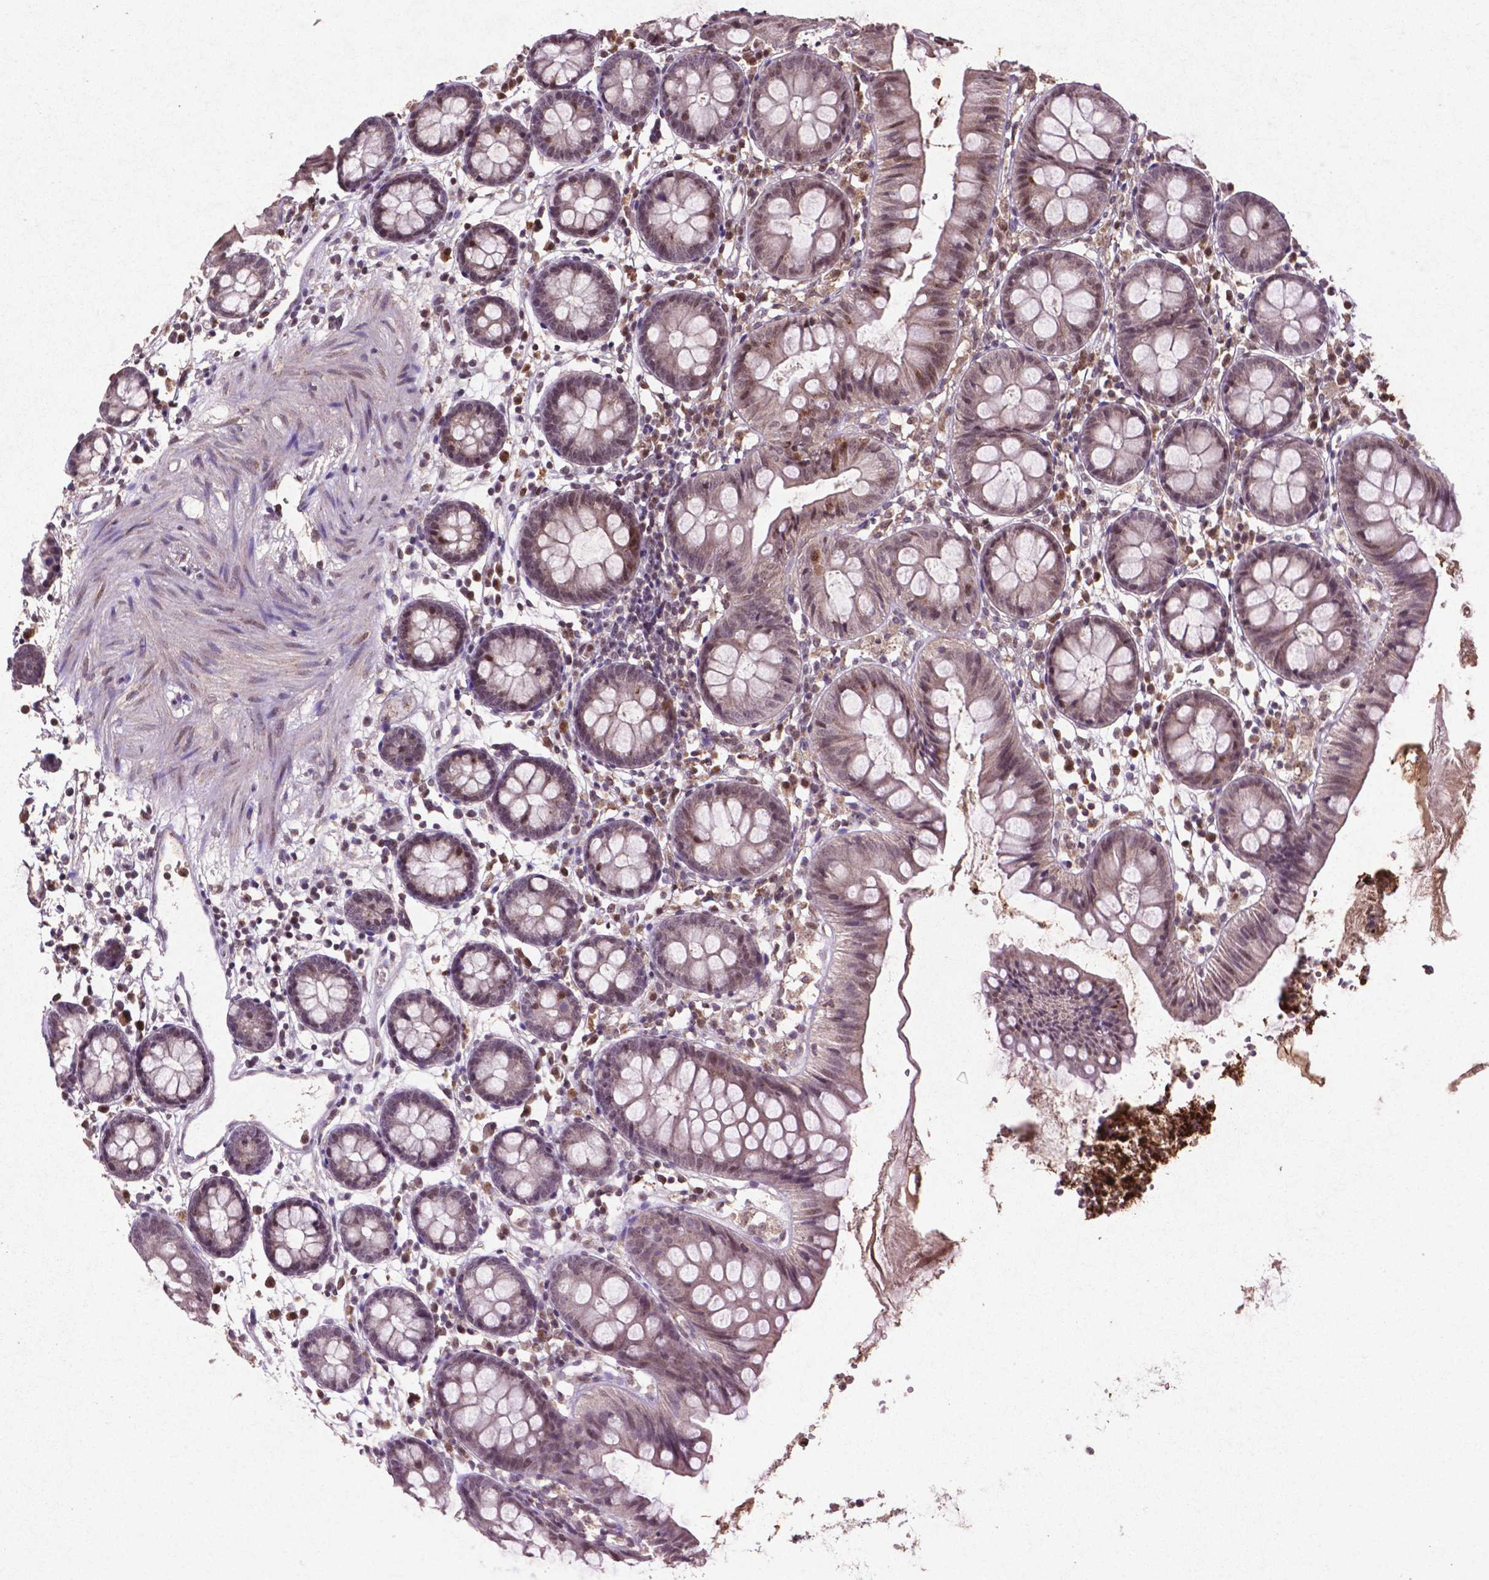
{"staining": {"intensity": "weak", "quantity": "<25%", "location": "cytoplasmic/membranous"}, "tissue": "colon", "cell_type": "Endothelial cells", "image_type": "normal", "snomed": [{"axis": "morphology", "description": "Normal tissue, NOS"}, {"axis": "topography", "description": "Colon"}], "caption": "IHC histopathology image of unremarkable colon stained for a protein (brown), which reveals no expression in endothelial cells. The staining was performed using DAB (3,3'-diaminobenzidine) to visualize the protein expression in brown, while the nuclei were stained in blue with hematoxylin (Magnification: 20x).", "gene": "GLRX", "patient": {"sex": "female", "age": 84}}